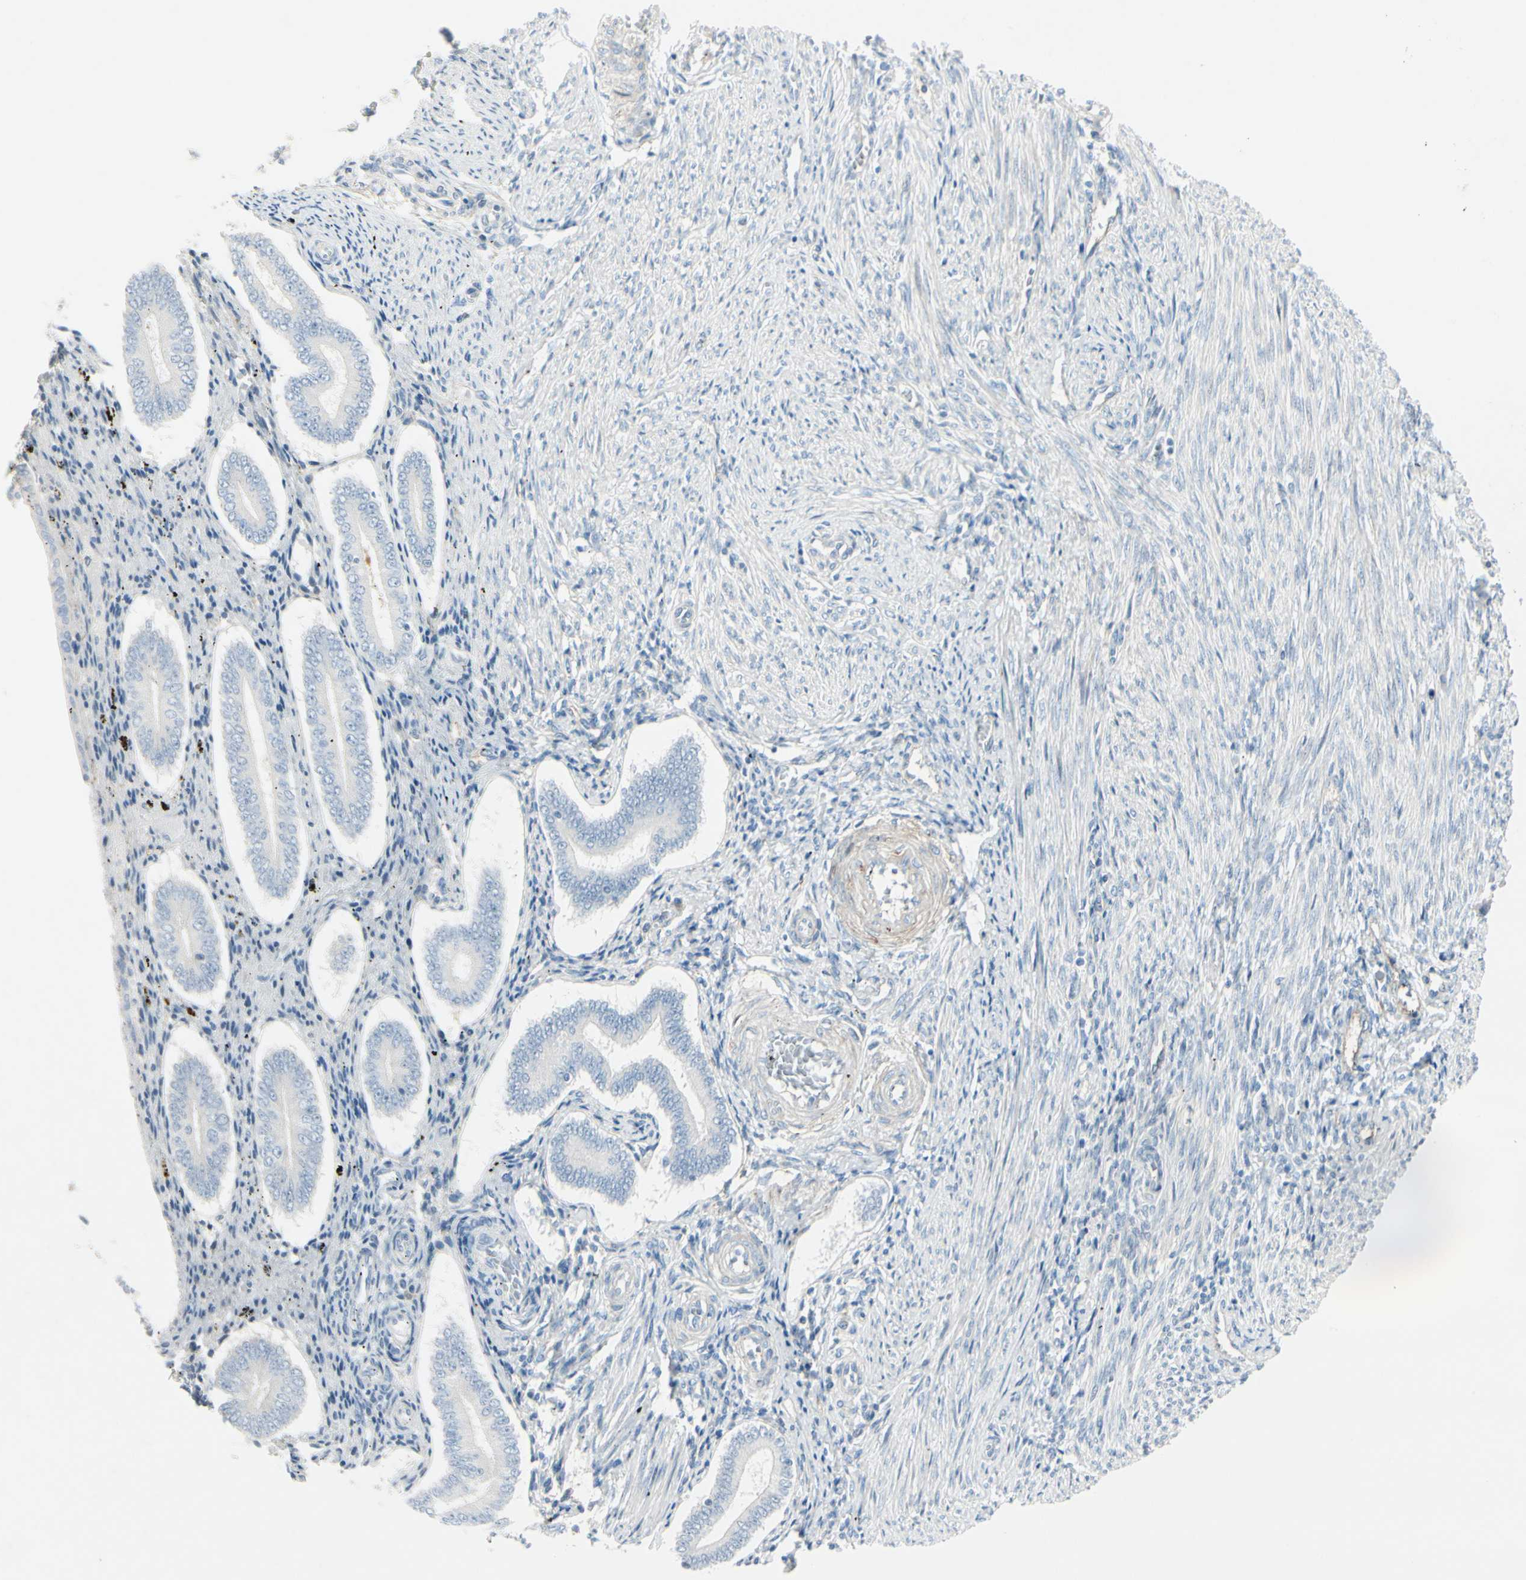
{"staining": {"intensity": "negative", "quantity": "none", "location": "none"}, "tissue": "endometrium", "cell_type": "Cells in endometrial stroma", "image_type": "normal", "snomed": [{"axis": "morphology", "description": "Normal tissue, NOS"}, {"axis": "topography", "description": "Endometrium"}], "caption": "The immunohistochemistry (IHC) histopathology image has no significant expression in cells in endometrial stroma of endometrium.", "gene": "CACNA2D1", "patient": {"sex": "female", "age": 42}}